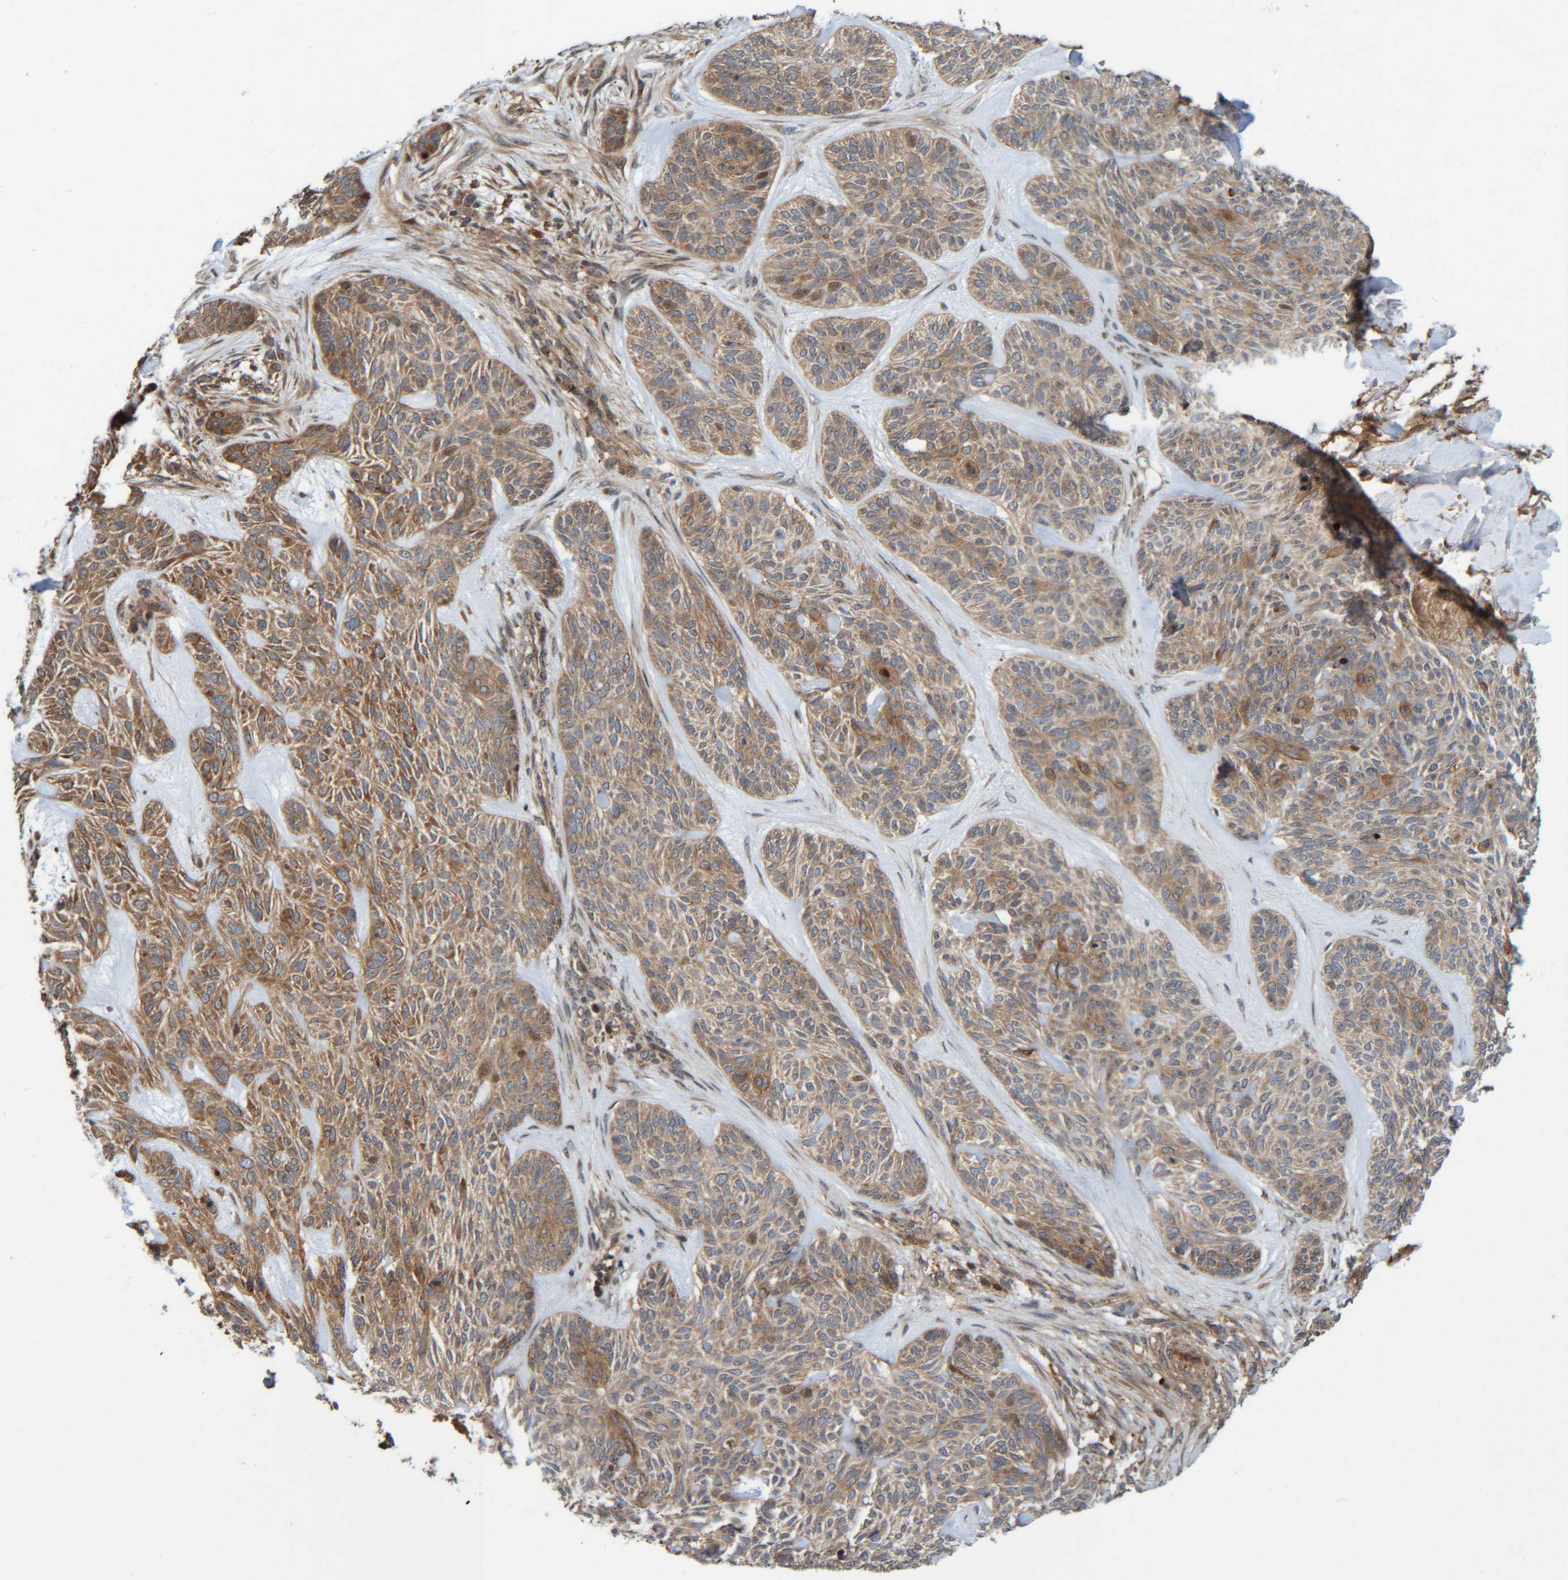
{"staining": {"intensity": "moderate", "quantity": ">75%", "location": "cytoplasmic/membranous"}, "tissue": "skin cancer", "cell_type": "Tumor cells", "image_type": "cancer", "snomed": [{"axis": "morphology", "description": "Basal cell carcinoma"}, {"axis": "topography", "description": "Skin"}], "caption": "A high-resolution micrograph shows IHC staining of basal cell carcinoma (skin), which demonstrates moderate cytoplasmic/membranous positivity in about >75% of tumor cells.", "gene": "CCDC57", "patient": {"sex": "male", "age": 55}}